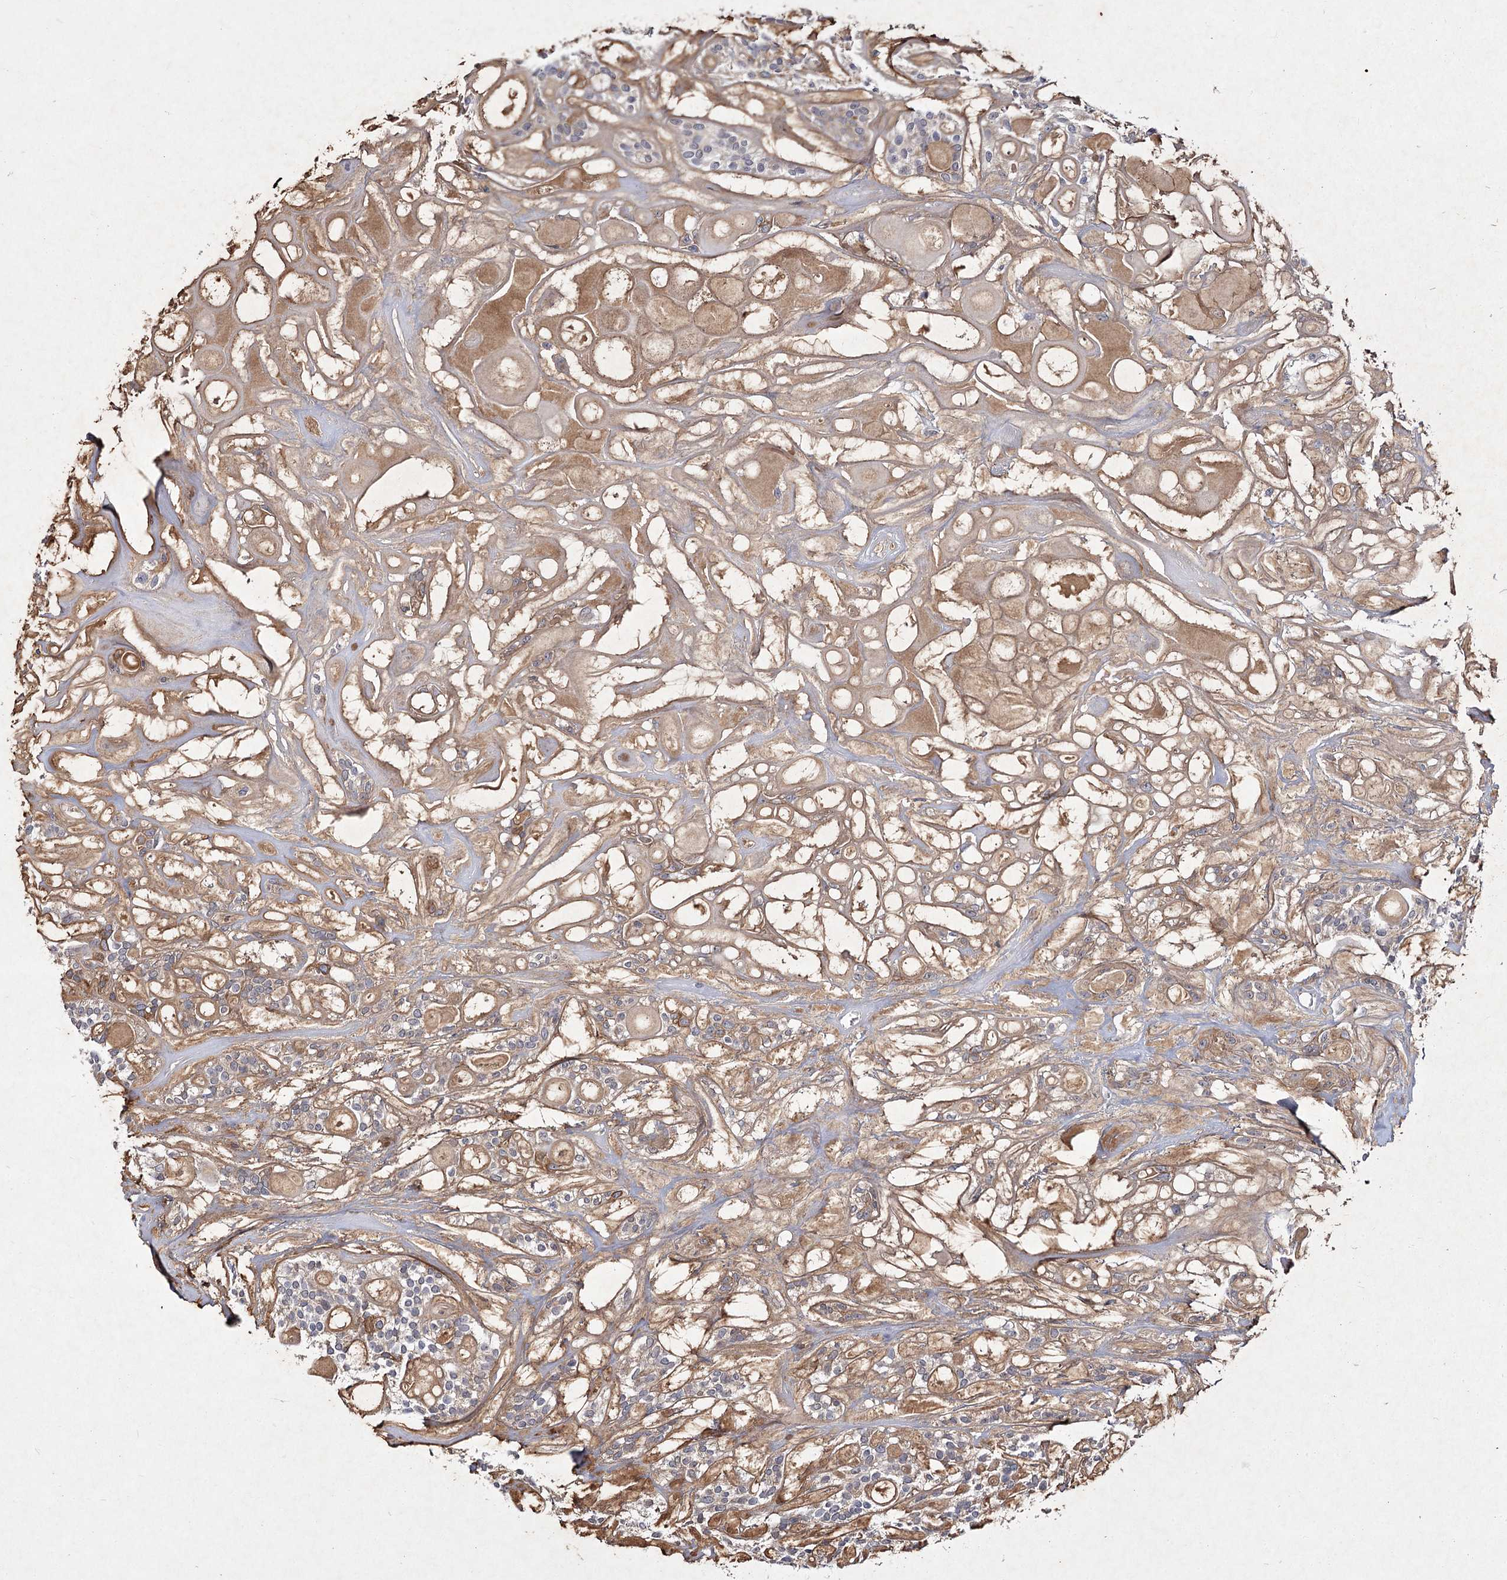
{"staining": {"intensity": "negative", "quantity": "none", "location": "none"}, "tissue": "head and neck cancer", "cell_type": "Tumor cells", "image_type": "cancer", "snomed": [{"axis": "morphology", "description": "Adenocarcinoma, NOS"}, {"axis": "topography", "description": "Head-Neck"}], "caption": "Head and neck adenocarcinoma stained for a protein using IHC exhibits no expression tumor cells.", "gene": "MFN1", "patient": {"sex": "male", "age": 66}}